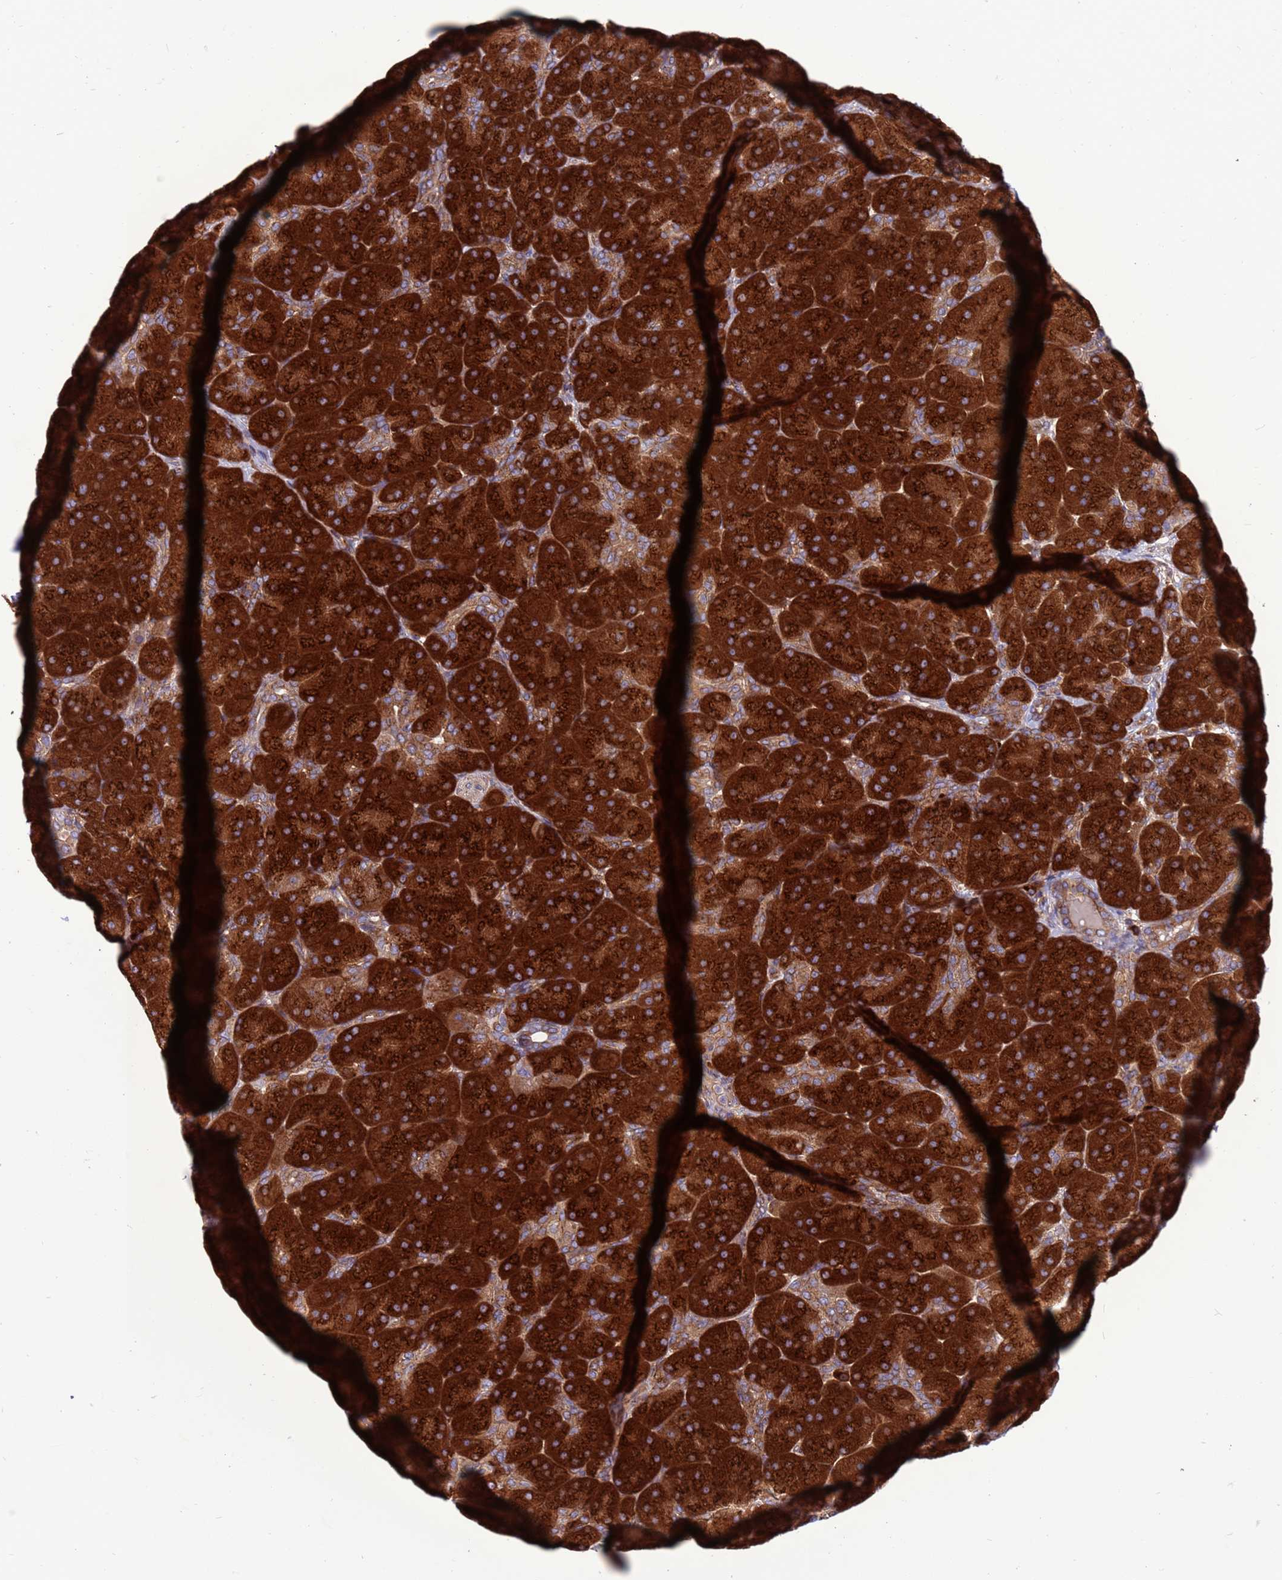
{"staining": {"intensity": "strong", "quantity": ">75%", "location": "cytoplasmic/membranous"}, "tissue": "pancreas", "cell_type": "Exocrine glandular cells", "image_type": "normal", "snomed": [{"axis": "morphology", "description": "Normal tissue, NOS"}, {"axis": "topography", "description": "Pancreas"}], "caption": "There is high levels of strong cytoplasmic/membranous staining in exocrine glandular cells of unremarkable pancreas, as demonstrated by immunohistochemical staining (brown color).", "gene": "ZC3HAV1", "patient": {"sex": "male", "age": 66}}